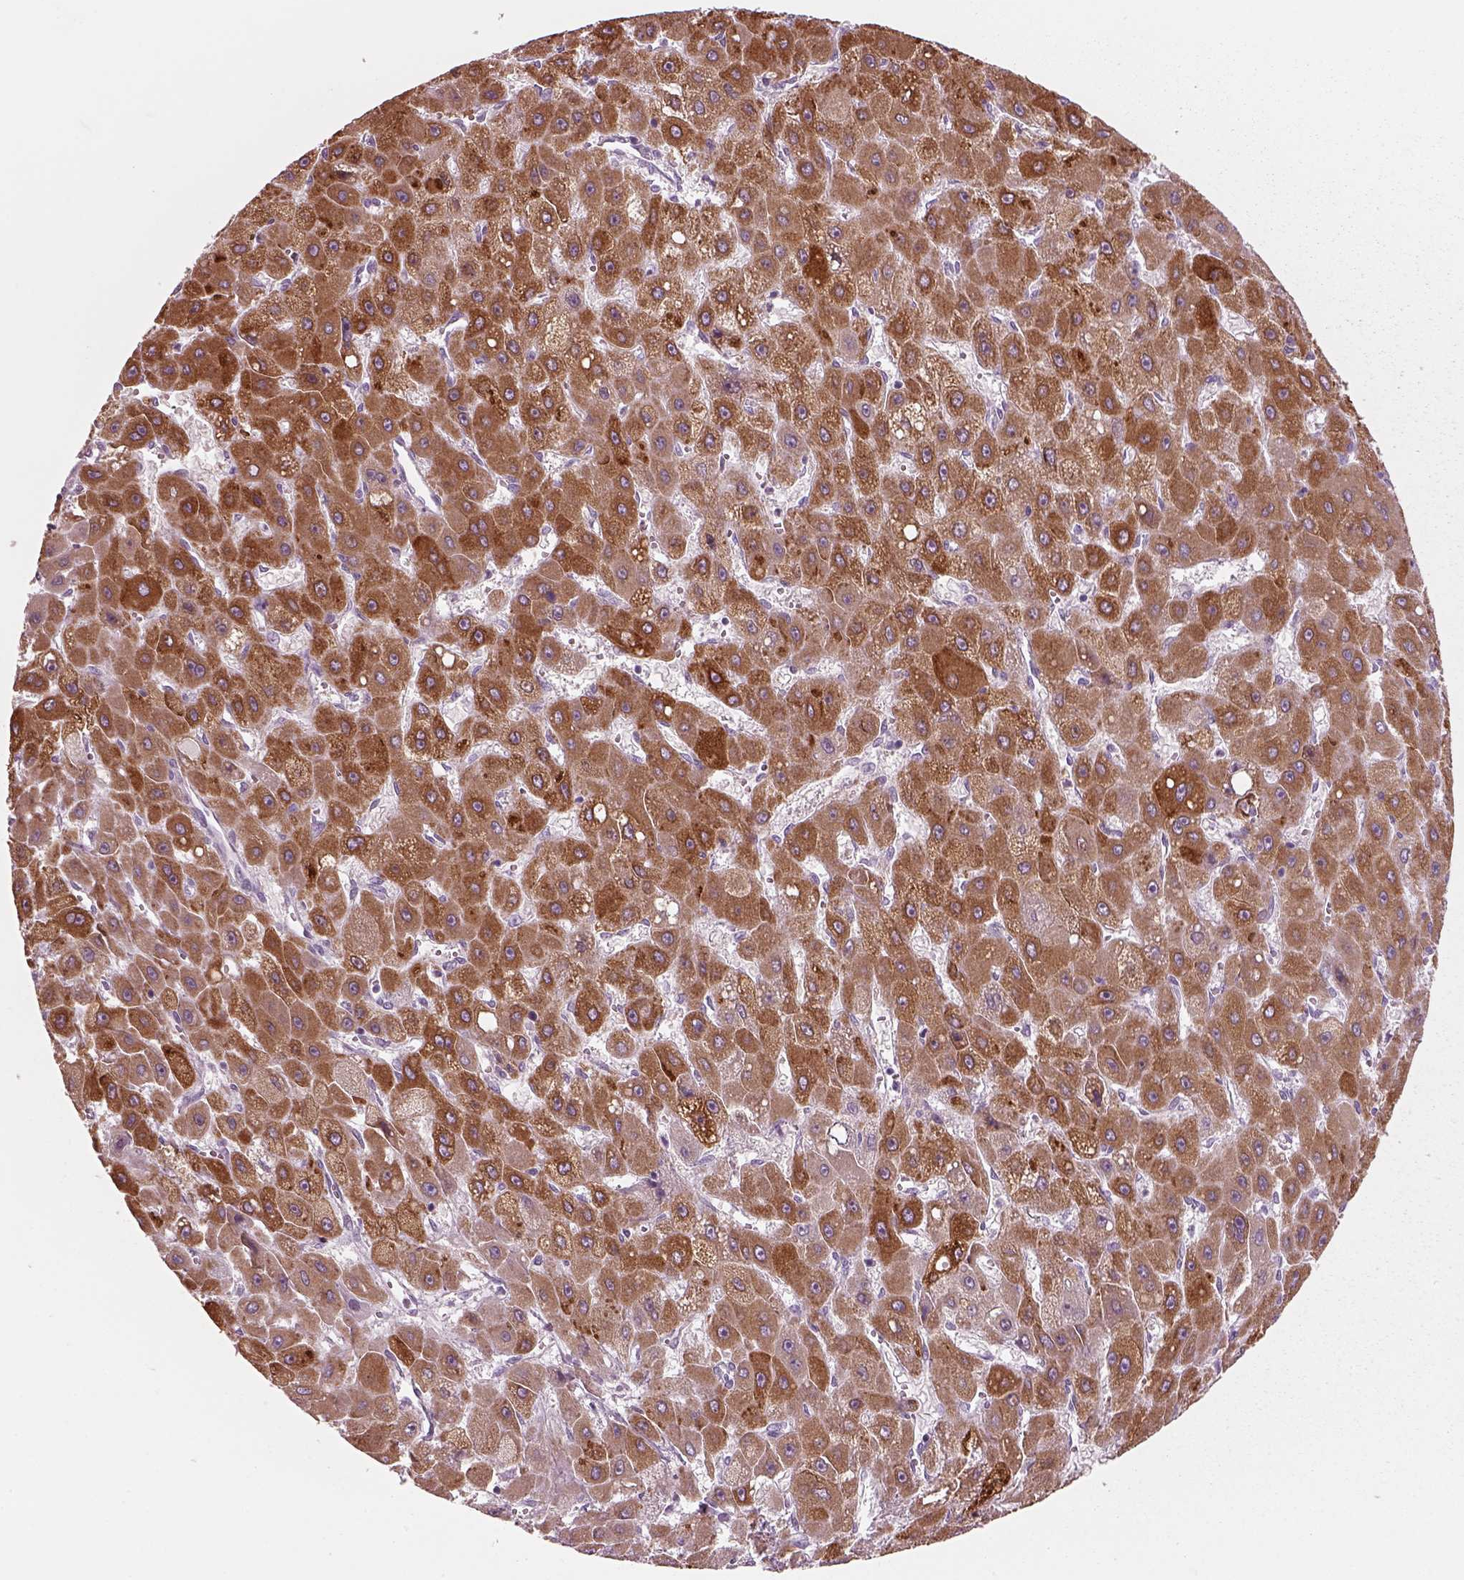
{"staining": {"intensity": "moderate", "quantity": ">75%", "location": "cytoplasmic/membranous"}, "tissue": "liver cancer", "cell_type": "Tumor cells", "image_type": "cancer", "snomed": [{"axis": "morphology", "description": "Carcinoma, Hepatocellular, NOS"}, {"axis": "topography", "description": "Liver"}], "caption": "Immunohistochemistry (IHC) histopathology image of neoplastic tissue: liver cancer (hepatocellular carcinoma) stained using immunohistochemistry (IHC) shows medium levels of moderate protein expression localized specifically in the cytoplasmic/membranous of tumor cells, appearing as a cytoplasmic/membranous brown color.", "gene": "SLC27A2", "patient": {"sex": "female", "age": 25}}